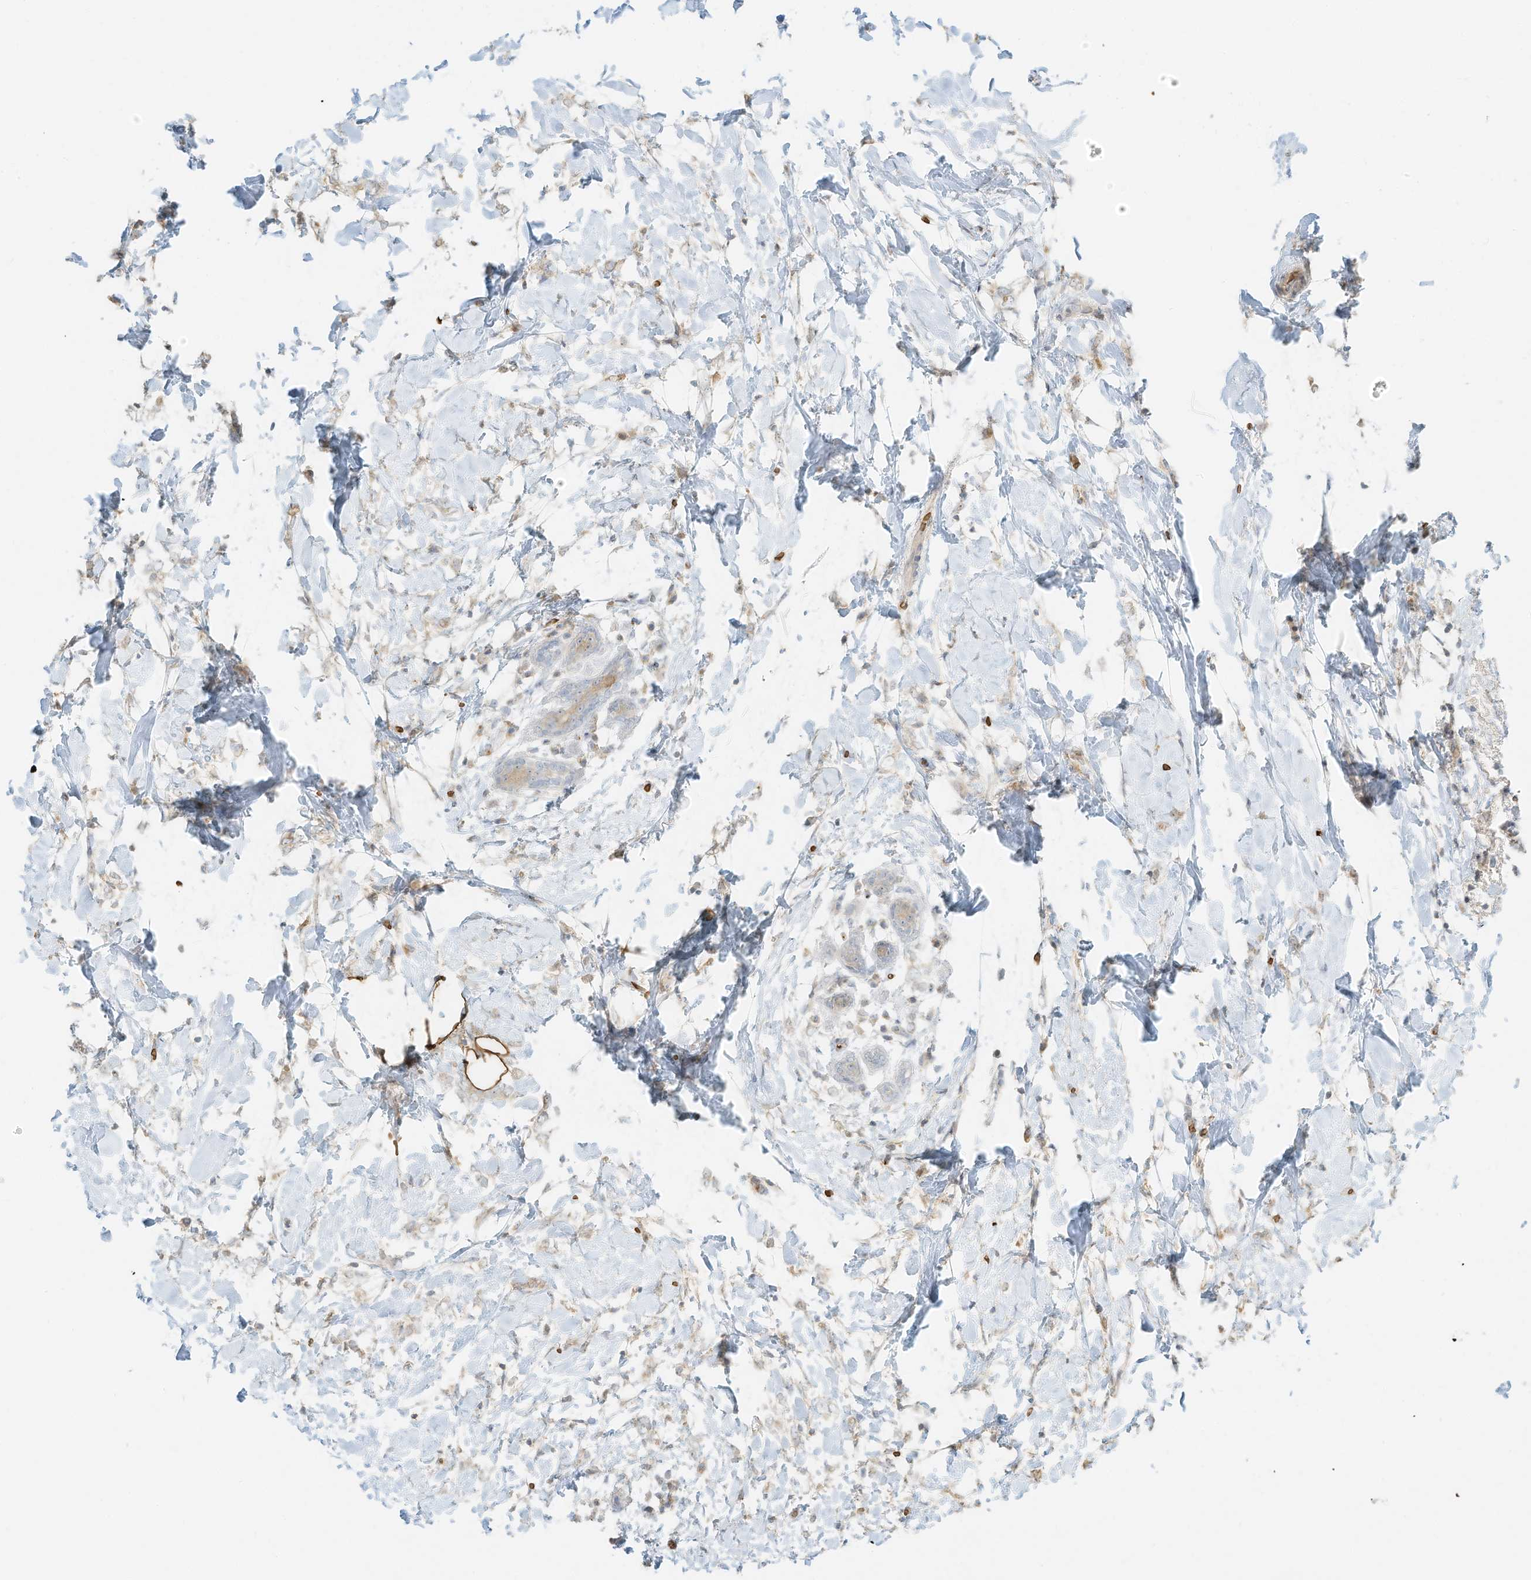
{"staining": {"intensity": "weak", "quantity": "<25%", "location": "cytoplasmic/membranous"}, "tissue": "breast cancer", "cell_type": "Tumor cells", "image_type": "cancer", "snomed": [{"axis": "morphology", "description": "Normal tissue, NOS"}, {"axis": "morphology", "description": "Lobular carcinoma"}, {"axis": "topography", "description": "Breast"}], "caption": "High magnification brightfield microscopy of lobular carcinoma (breast) stained with DAB (3,3'-diaminobenzidine) (brown) and counterstained with hematoxylin (blue): tumor cells show no significant staining.", "gene": "OFD1", "patient": {"sex": "female", "age": 47}}